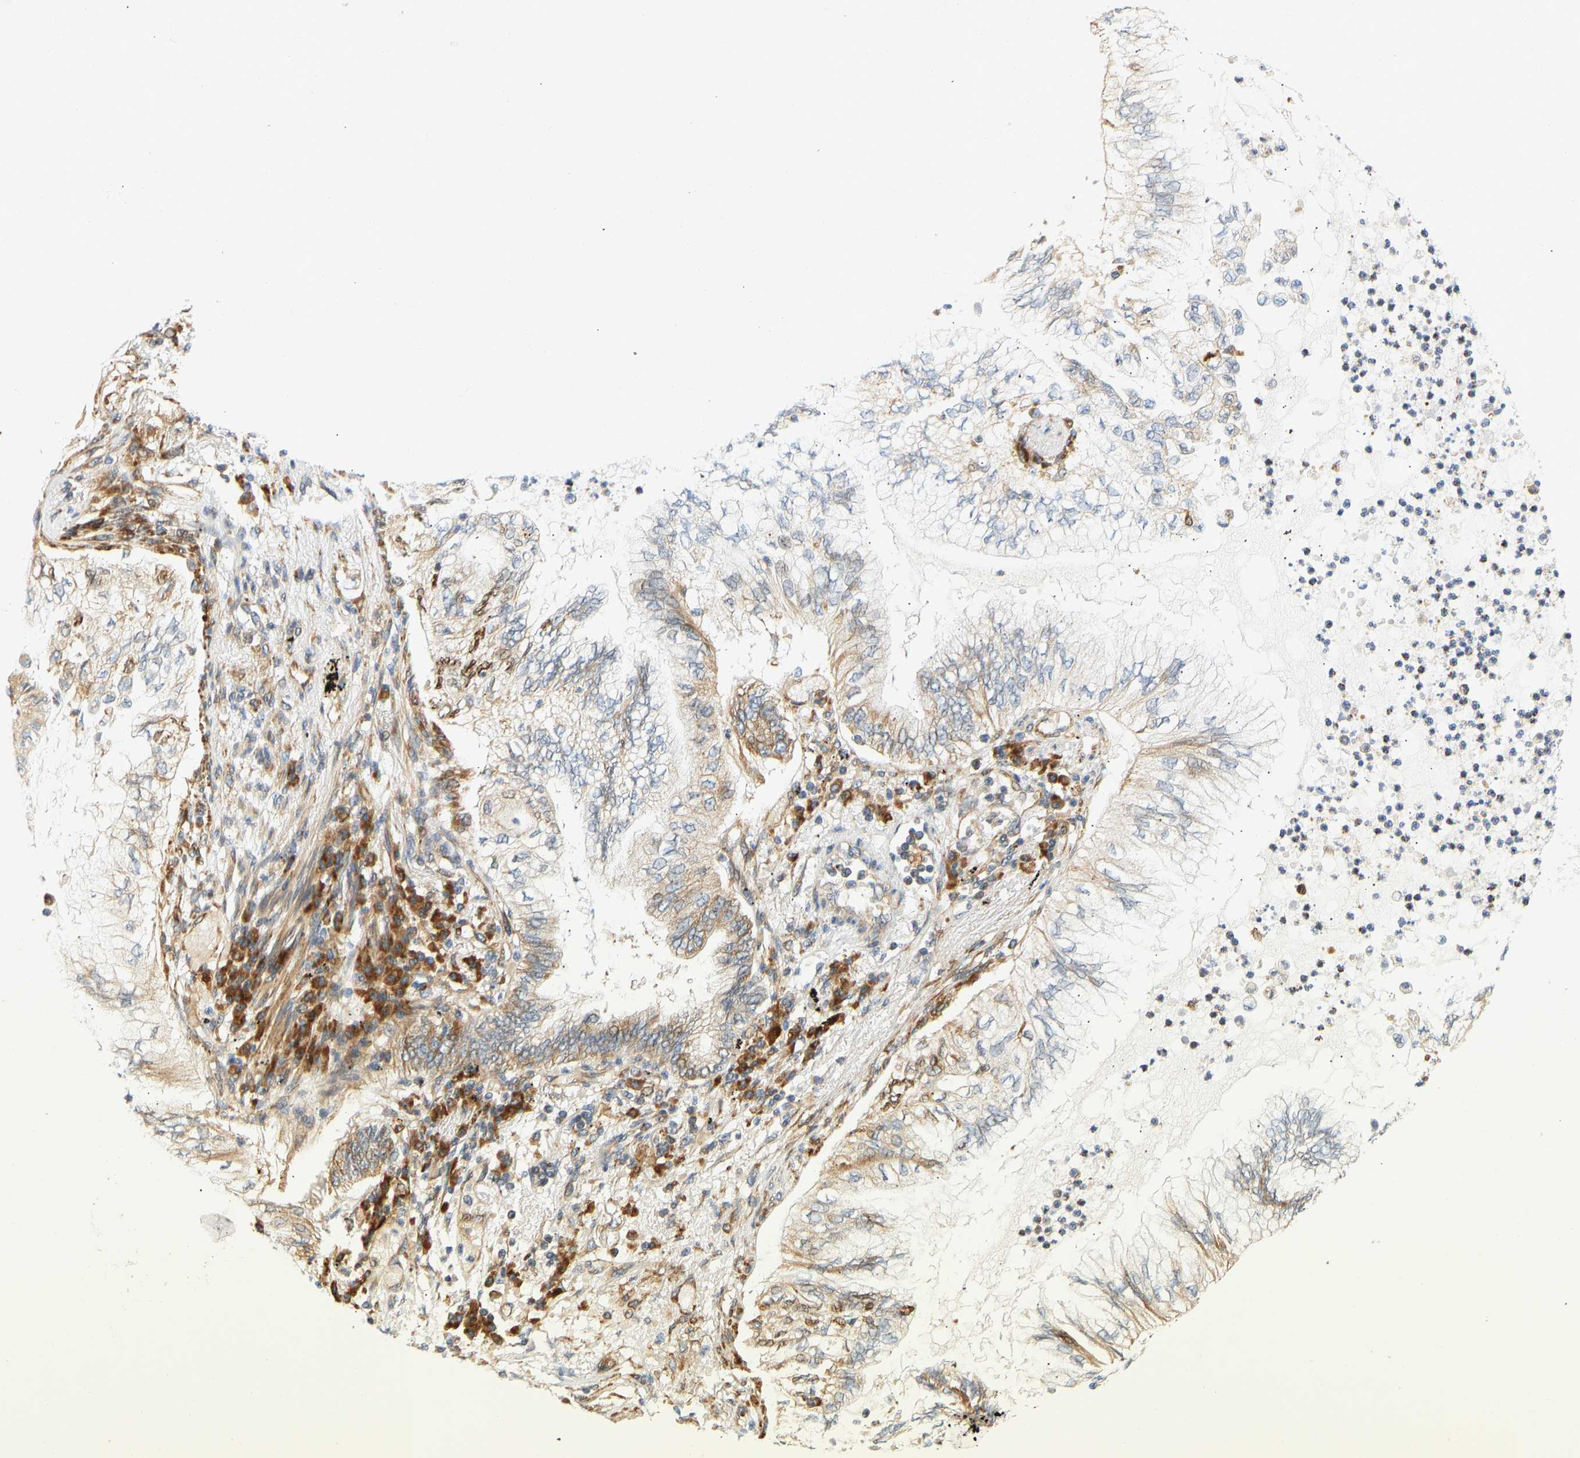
{"staining": {"intensity": "moderate", "quantity": "25%-75%", "location": "cytoplasmic/membranous"}, "tissue": "lung cancer", "cell_type": "Tumor cells", "image_type": "cancer", "snomed": [{"axis": "morphology", "description": "Normal tissue, NOS"}, {"axis": "morphology", "description": "Adenocarcinoma, NOS"}, {"axis": "topography", "description": "Bronchus"}, {"axis": "topography", "description": "Lung"}], "caption": "A photomicrograph of lung cancer (adenocarcinoma) stained for a protein demonstrates moderate cytoplasmic/membranous brown staining in tumor cells.", "gene": "RPS14", "patient": {"sex": "female", "age": 70}}